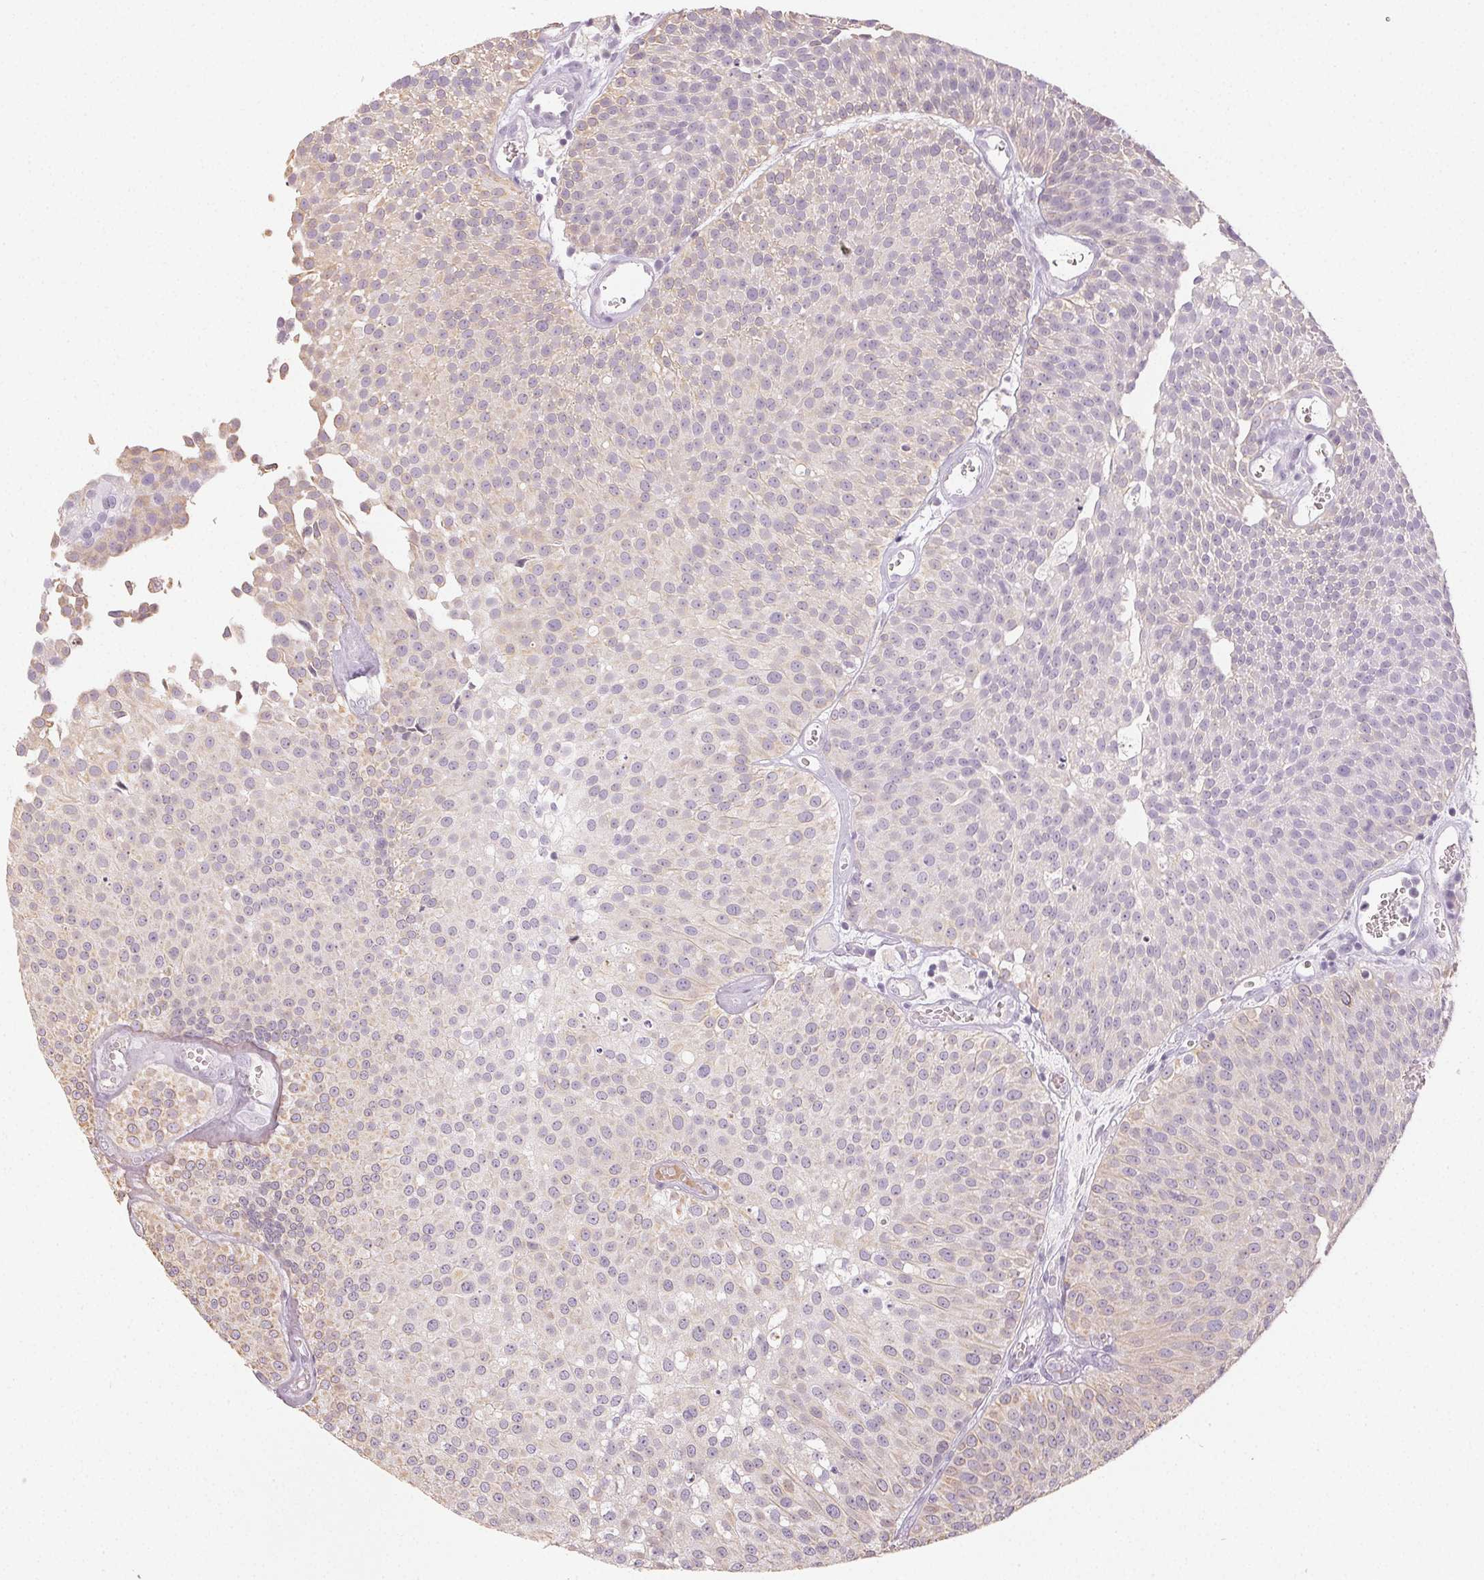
{"staining": {"intensity": "weak", "quantity": "<25%", "location": "cytoplasmic/membranous"}, "tissue": "urothelial cancer", "cell_type": "Tumor cells", "image_type": "cancer", "snomed": [{"axis": "morphology", "description": "Urothelial carcinoma, Low grade"}, {"axis": "topography", "description": "Urinary bladder"}], "caption": "High power microscopy photomicrograph of an immunohistochemistry histopathology image of urothelial cancer, revealing no significant expression in tumor cells.", "gene": "LVRN", "patient": {"sex": "female", "age": 79}}